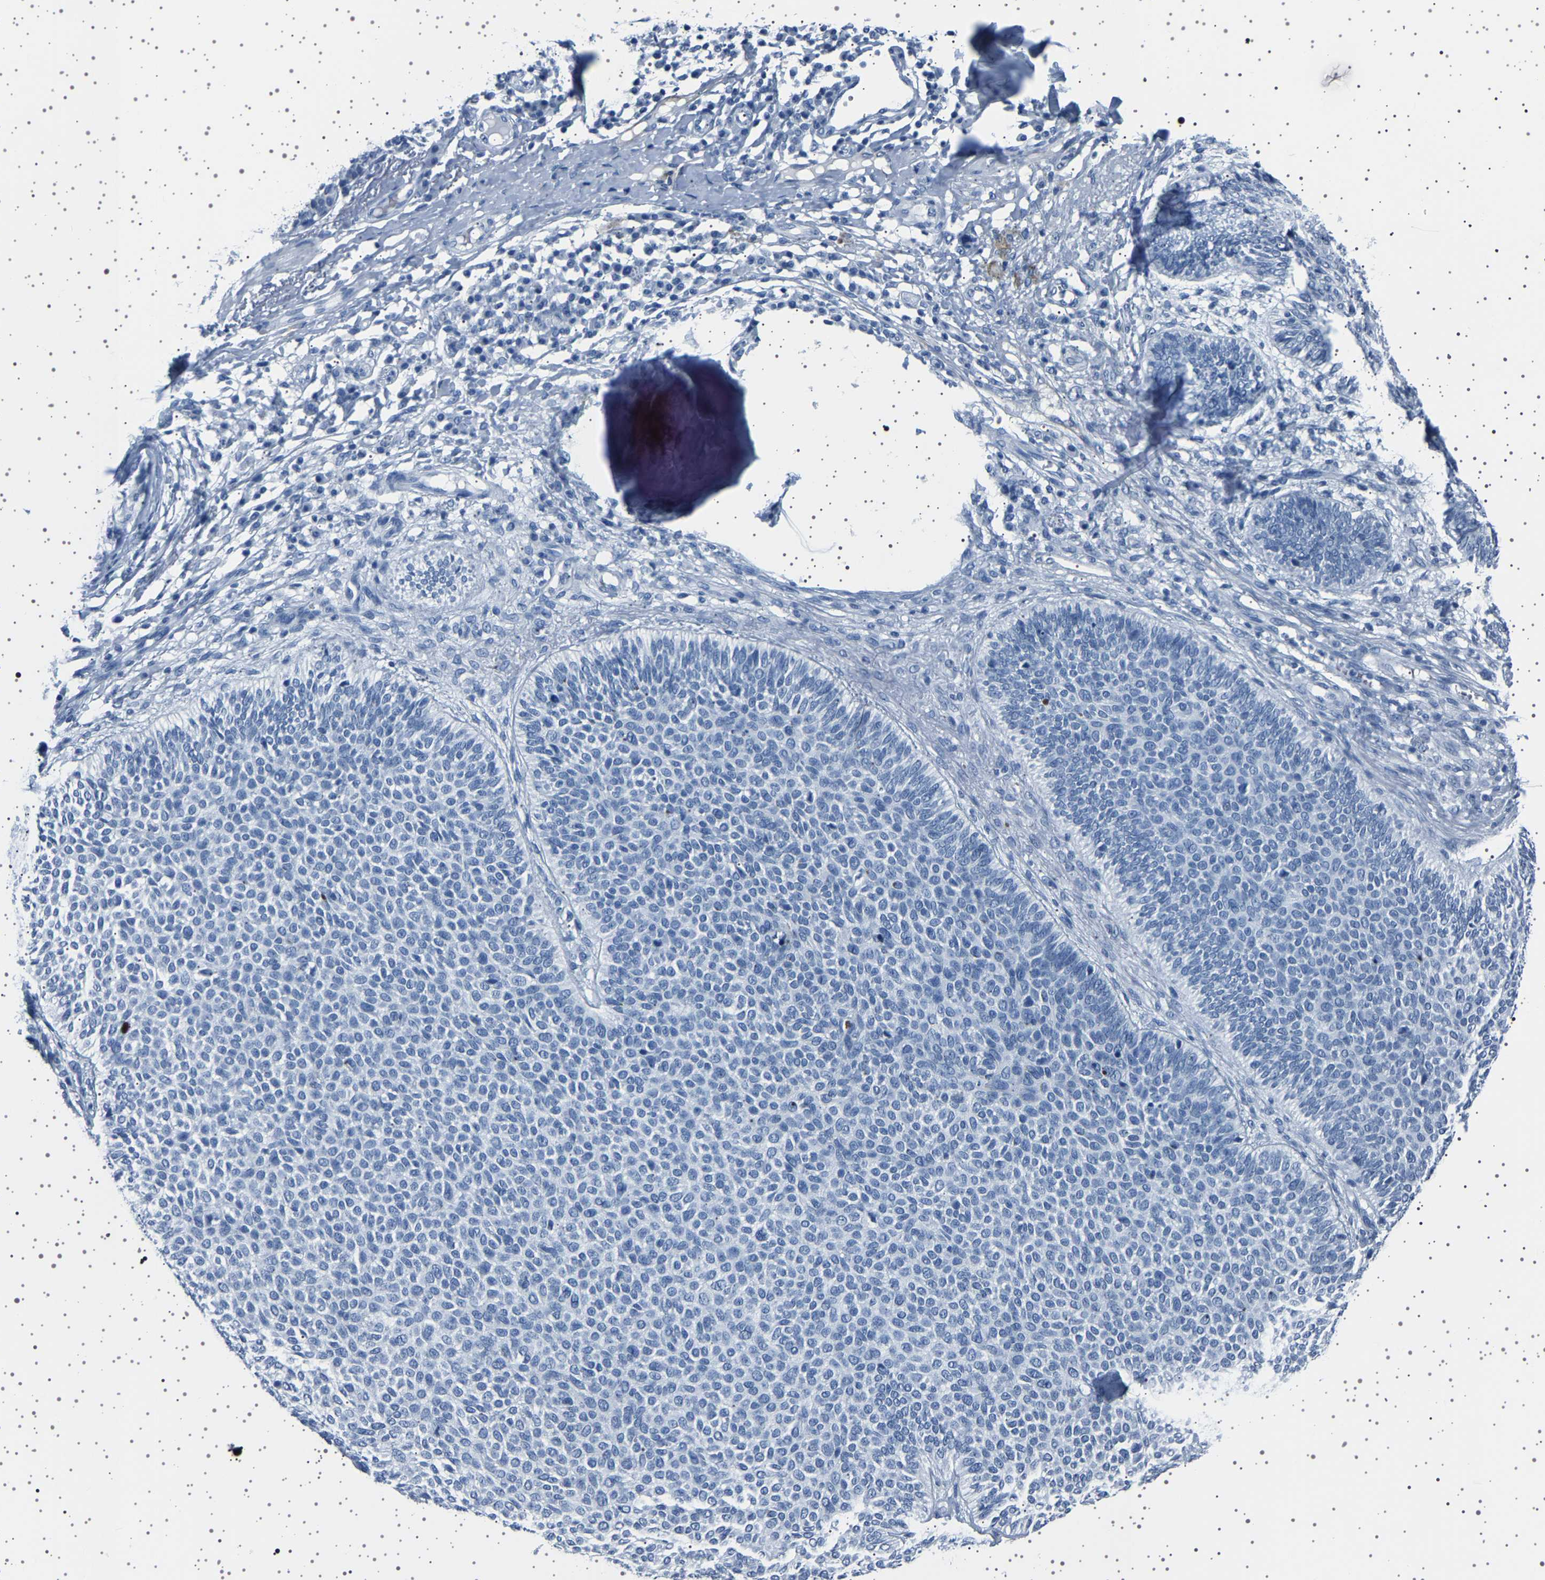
{"staining": {"intensity": "negative", "quantity": "none", "location": "none"}, "tissue": "skin cancer", "cell_type": "Tumor cells", "image_type": "cancer", "snomed": [{"axis": "morphology", "description": "Normal tissue, NOS"}, {"axis": "morphology", "description": "Basal cell carcinoma"}, {"axis": "topography", "description": "Skin"}], "caption": "Tumor cells show no significant protein staining in skin basal cell carcinoma.", "gene": "TFF3", "patient": {"sex": "male", "age": 52}}